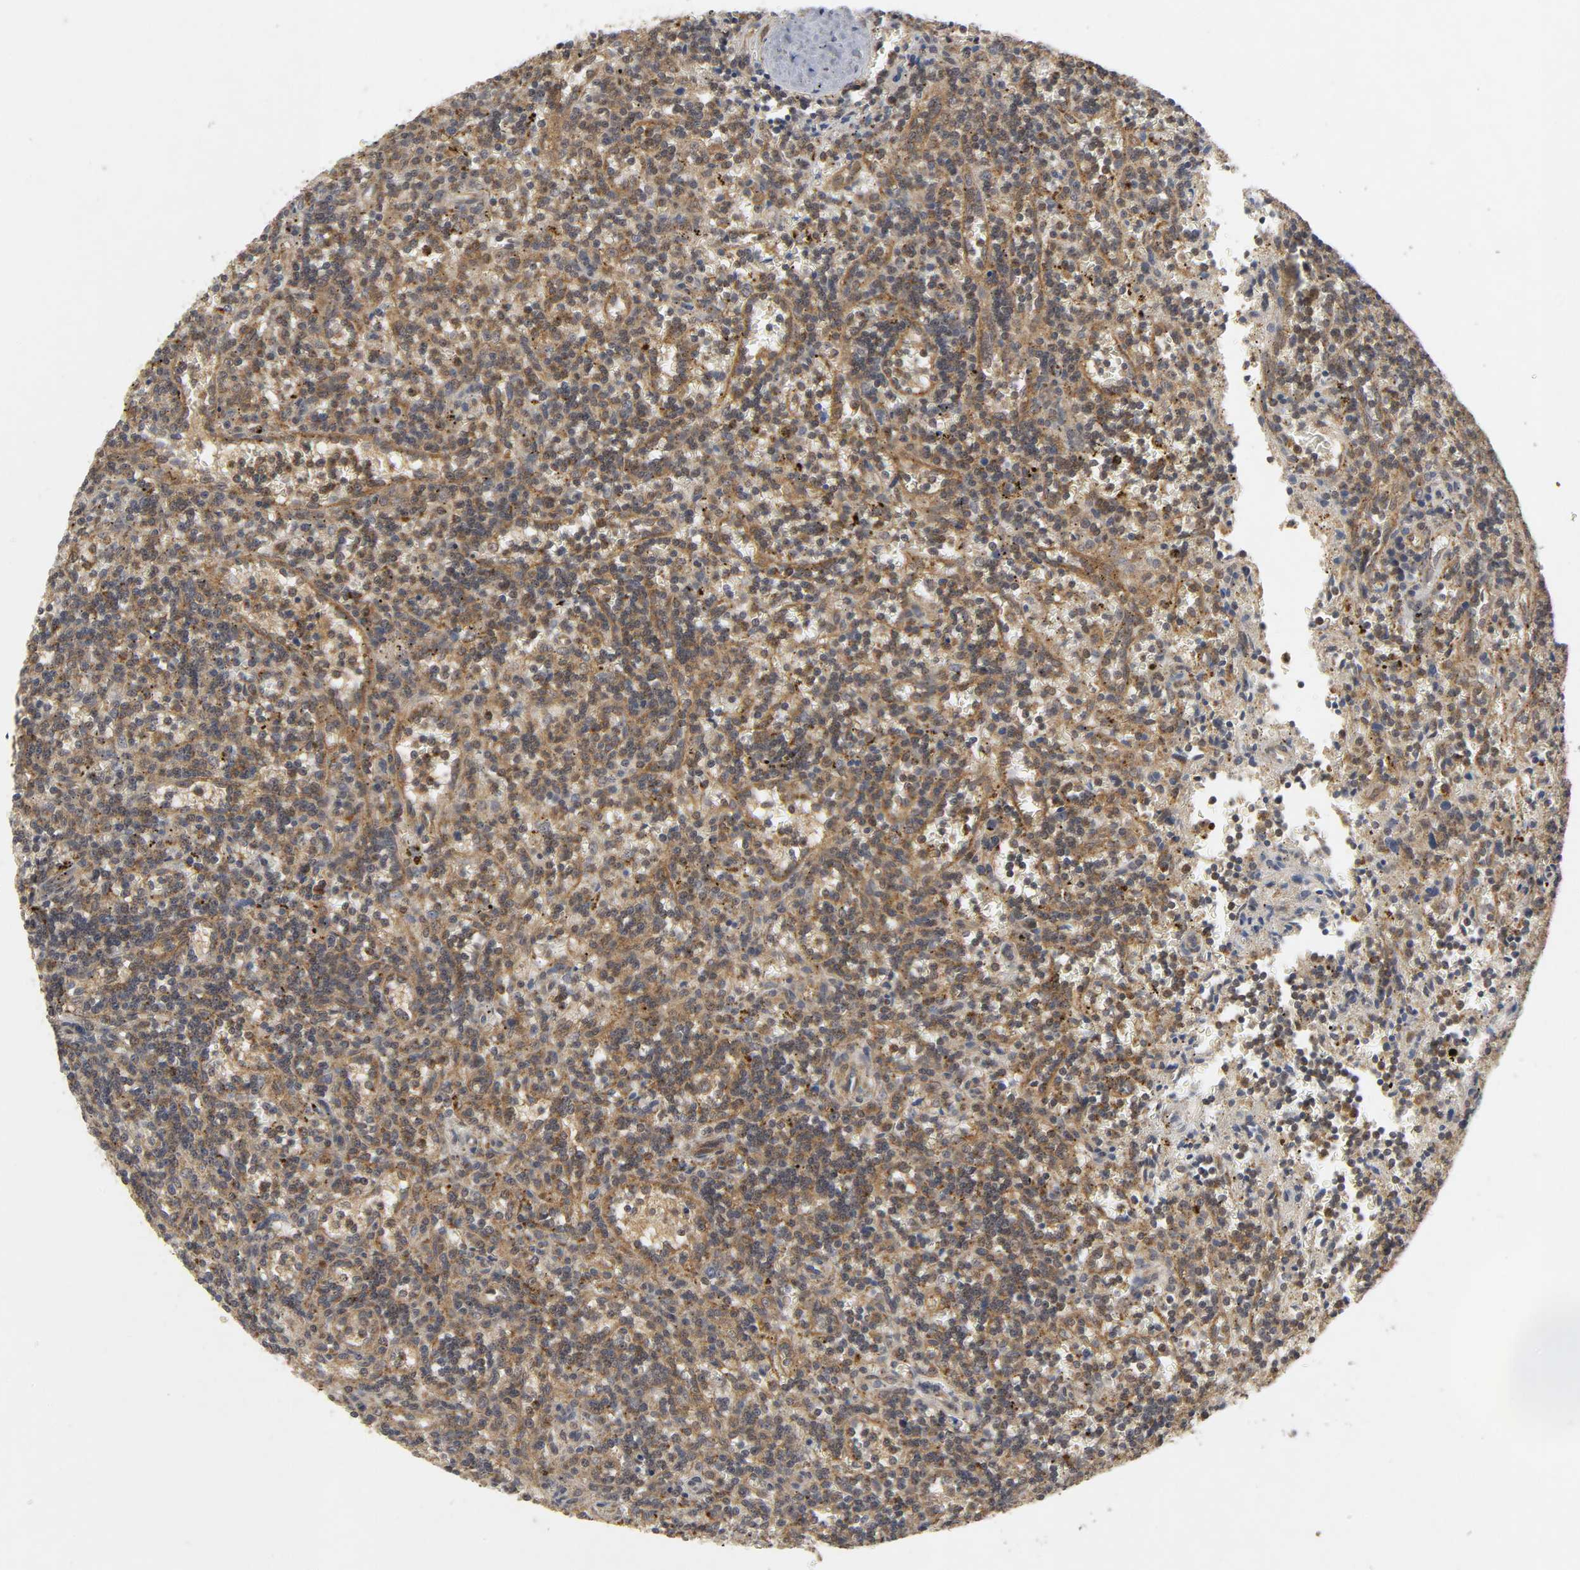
{"staining": {"intensity": "moderate", "quantity": ">75%", "location": "cytoplasmic/membranous"}, "tissue": "lymphoma", "cell_type": "Tumor cells", "image_type": "cancer", "snomed": [{"axis": "morphology", "description": "Malignant lymphoma, non-Hodgkin's type, Low grade"}, {"axis": "topography", "description": "Spleen"}], "caption": "Approximately >75% of tumor cells in human low-grade malignant lymphoma, non-Hodgkin's type show moderate cytoplasmic/membranous protein staining as visualized by brown immunohistochemical staining.", "gene": "TRAF6", "patient": {"sex": "male", "age": 73}}